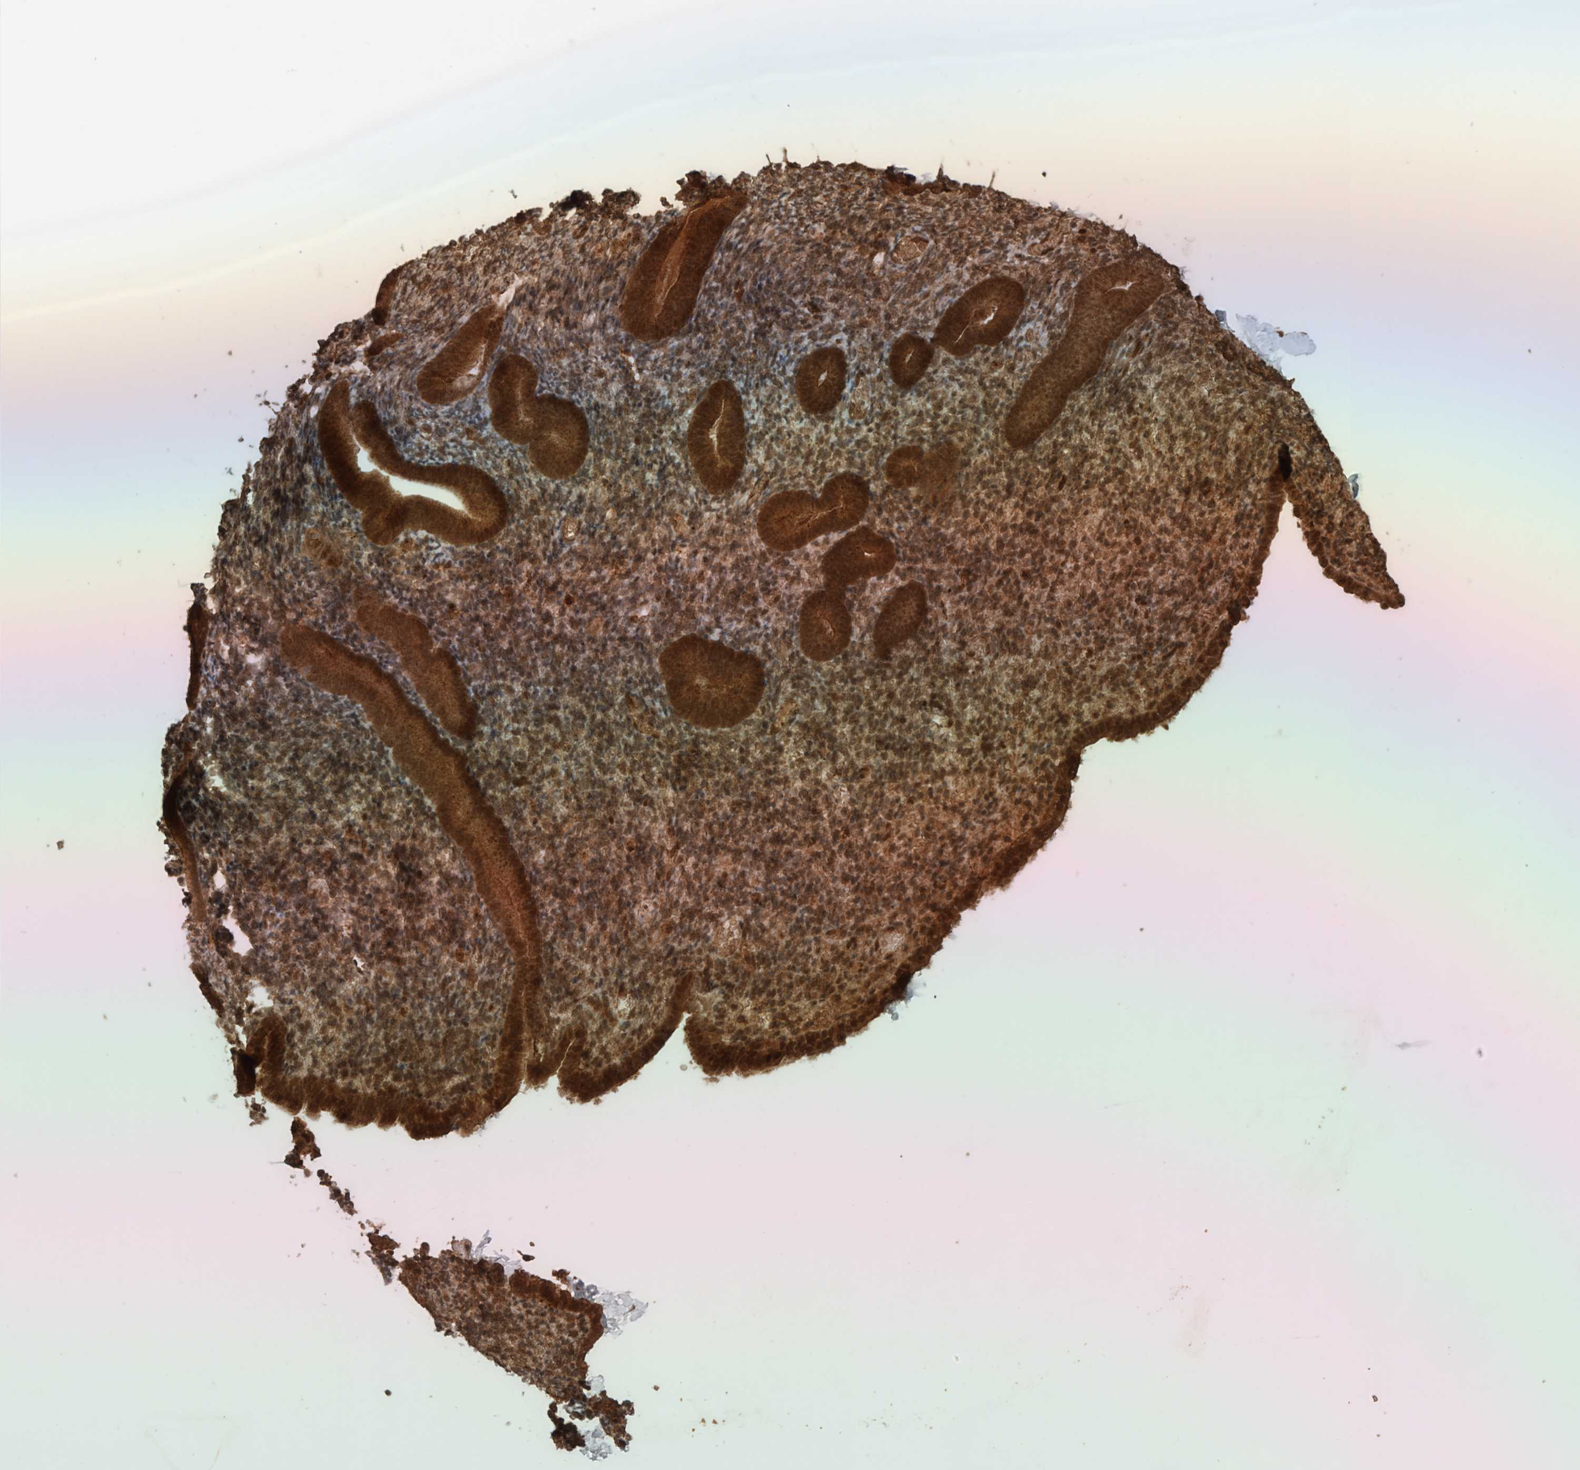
{"staining": {"intensity": "moderate", "quantity": ">75%", "location": "cytoplasmic/membranous,nuclear"}, "tissue": "endometrium", "cell_type": "Cells in endometrial stroma", "image_type": "normal", "snomed": [{"axis": "morphology", "description": "Normal tissue, NOS"}, {"axis": "topography", "description": "Endometrium"}], "caption": "This image displays IHC staining of unremarkable human endometrium, with medium moderate cytoplasmic/membranous,nuclear staining in approximately >75% of cells in endometrial stroma.", "gene": "CNTROB", "patient": {"sex": "female", "age": 51}}